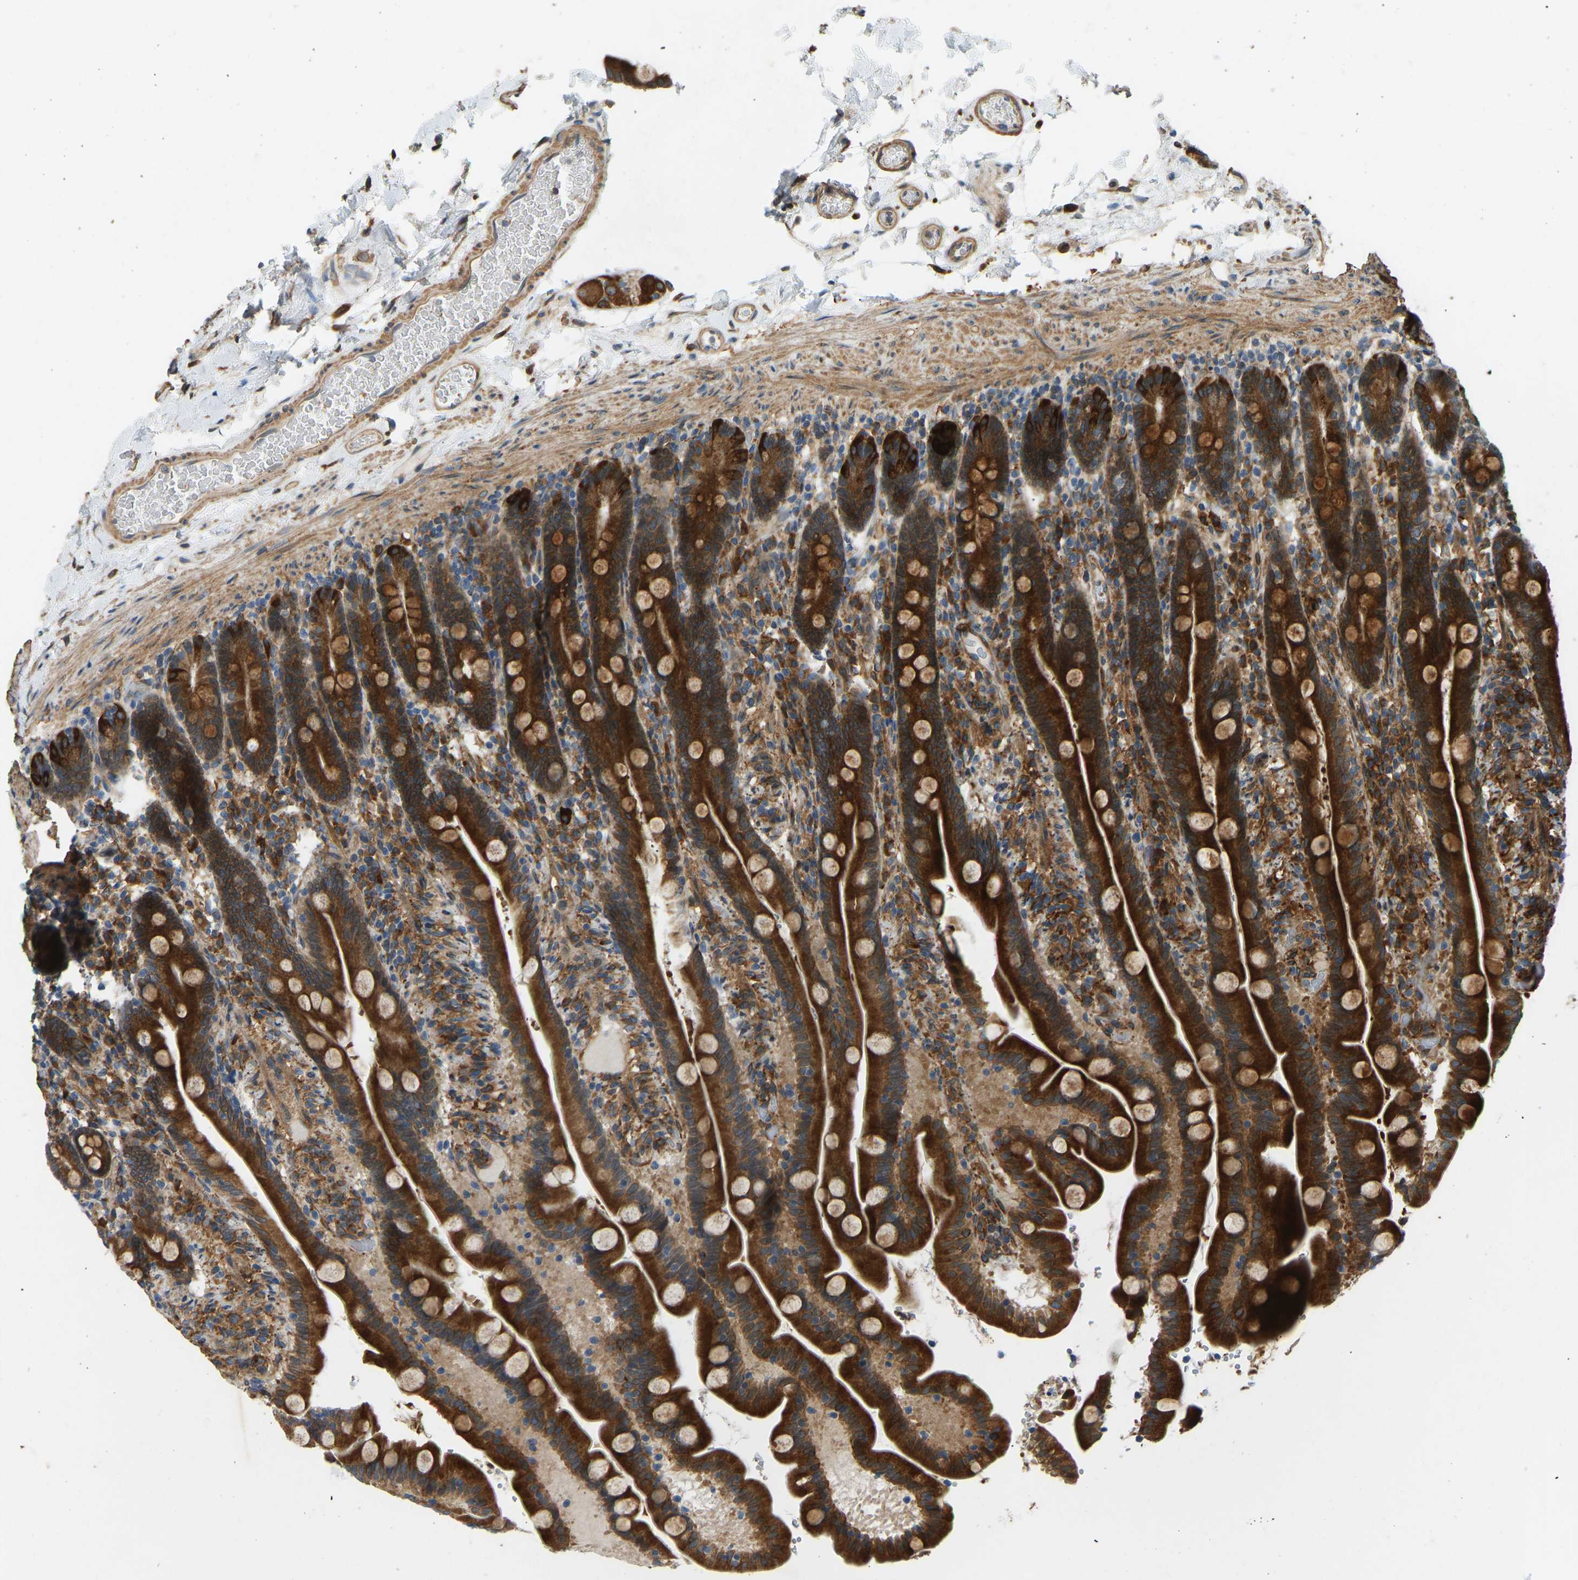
{"staining": {"intensity": "strong", "quantity": ">75%", "location": "cytoplasmic/membranous"}, "tissue": "duodenum", "cell_type": "Glandular cells", "image_type": "normal", "snomed": [{"axis": "morphology", "description": "Normal tissue, NOS"}, {"axis": "topography", "description": "Duodenum"}], "caption": "The image displays staining of unremarkable duodenum, revealing strong cytoplasmic/membranous protein positivity (brown color) within glandular cells. The staining is performed using DAB brown chromogen to label protein expression. The nuclei are counter-stained blue using hematoxylin.", "gene": "OS9", "patient": {"sex": "male", "age": 54}}